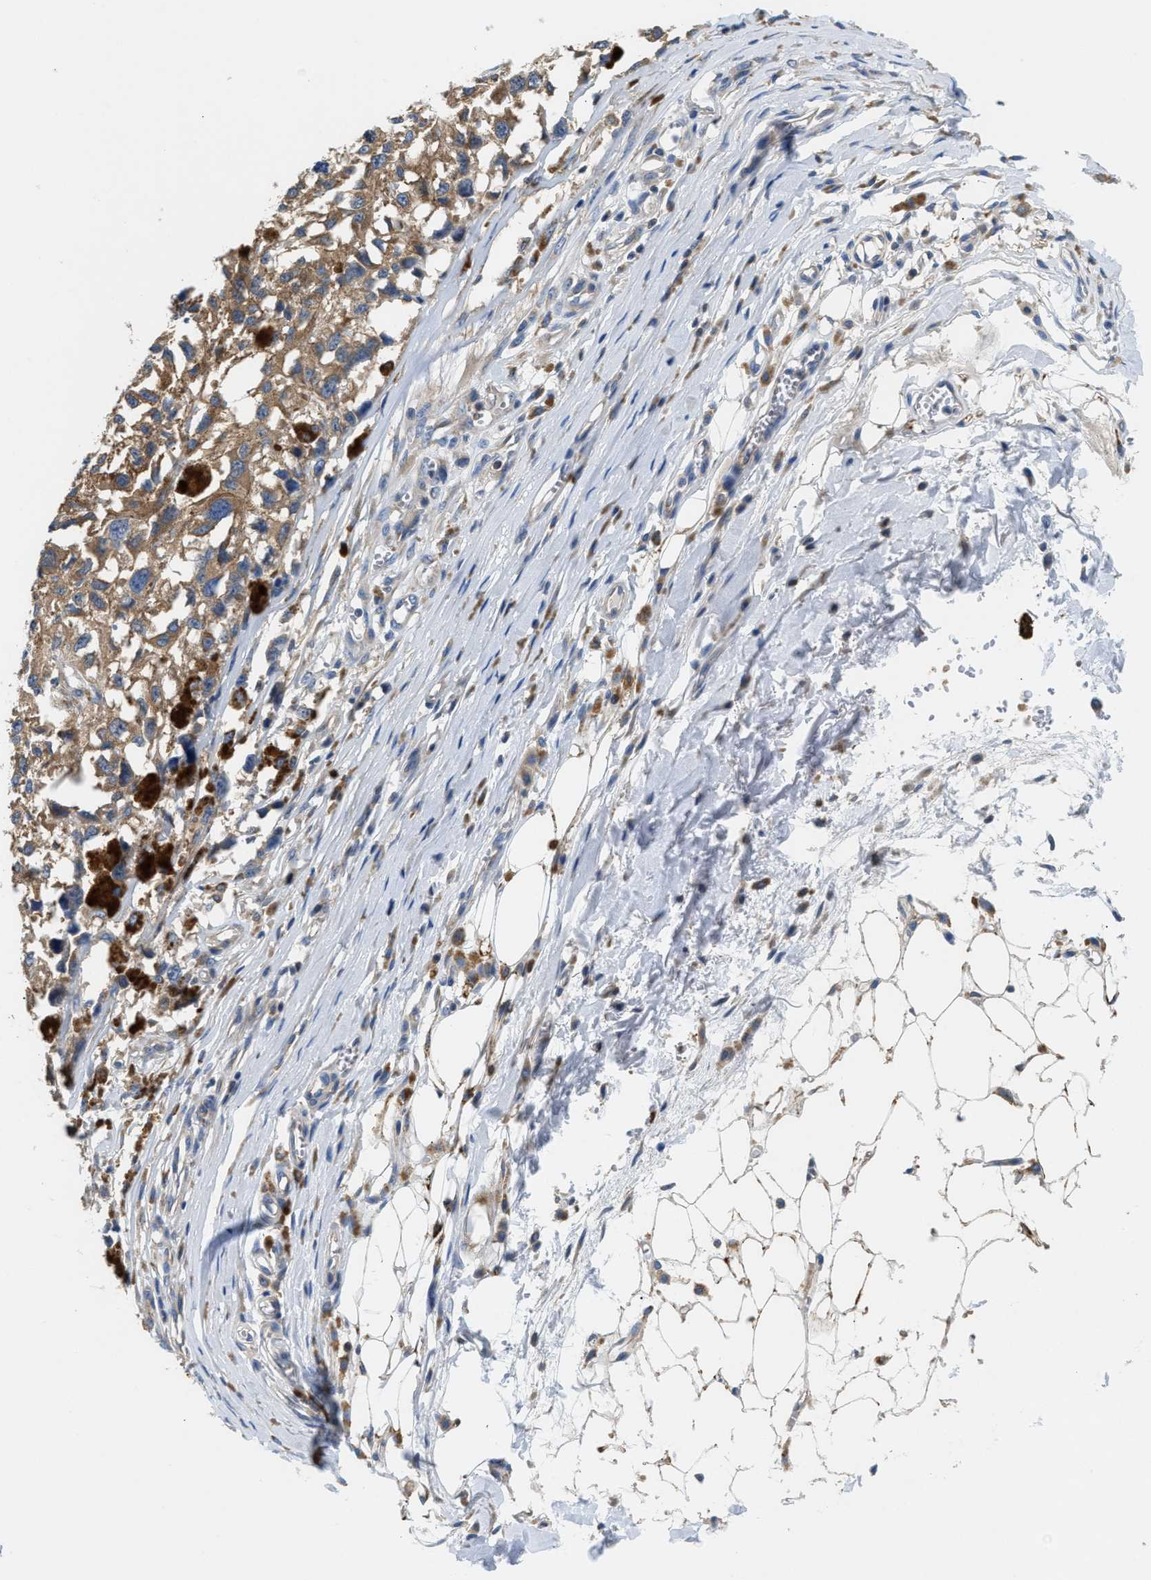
{"staining": {"intensity": "moderate", "quantity": ">75%", "location": "cytoplasmic/membranous"}, "tissue": "melanoma", "cell_type": "Tumor cells", "image_type": "cancer", "snomed": [{"axis": "morphology", "description": "Malignant melanoma, Metastatic site"}, {"axis": "topography", "description": "Lymph node"}], "caption": "An immunohistochemistry (IHC) micrograph of neoplastic tissue is shown. Protein staining in brown labels moderate cytoplasmic/membranous positivity in malignant melanoma (metastatic site) within tumor cells.", "gene": "CCM2", "patient": {"sex": "male", "age": 59}}